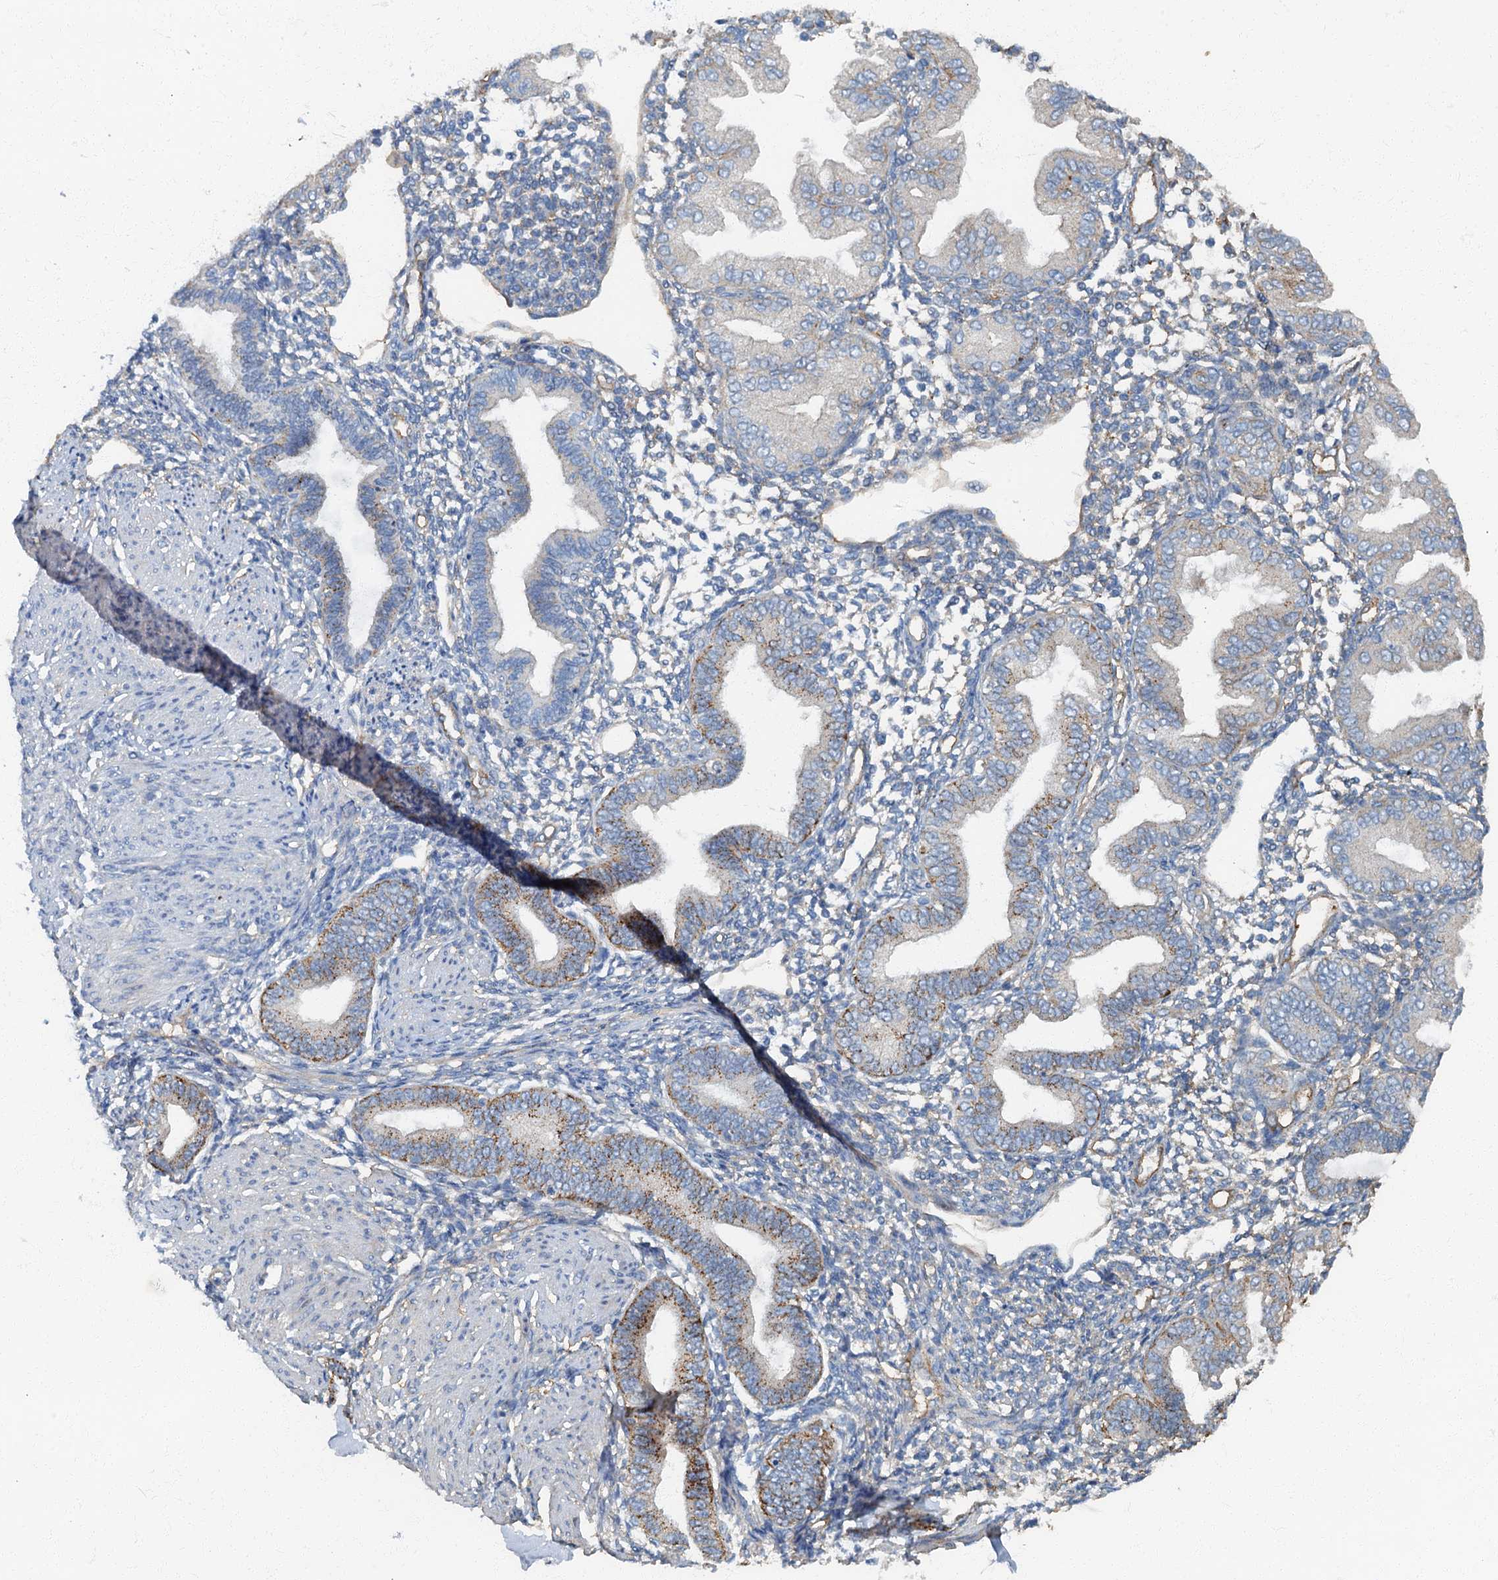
{"staining": {"intensity": "negative", "quantity": "none", "location": "none"}, "tissue": "endometrium", "cell_type": "Cells in endometrial stroma", "image_type": "normal", "snomed": [{"axis": "morphology", "description": "Normal tissue, NOS"}, {"axis": "topography", "description": "Endometrium"}], "caption": "DAB immunohistochemical staining of benign human endometrium displays no significant positivity in cells in endometrial stroma.", "gene": "ARL11", "patient": {"sex": "female", "age": 53}}